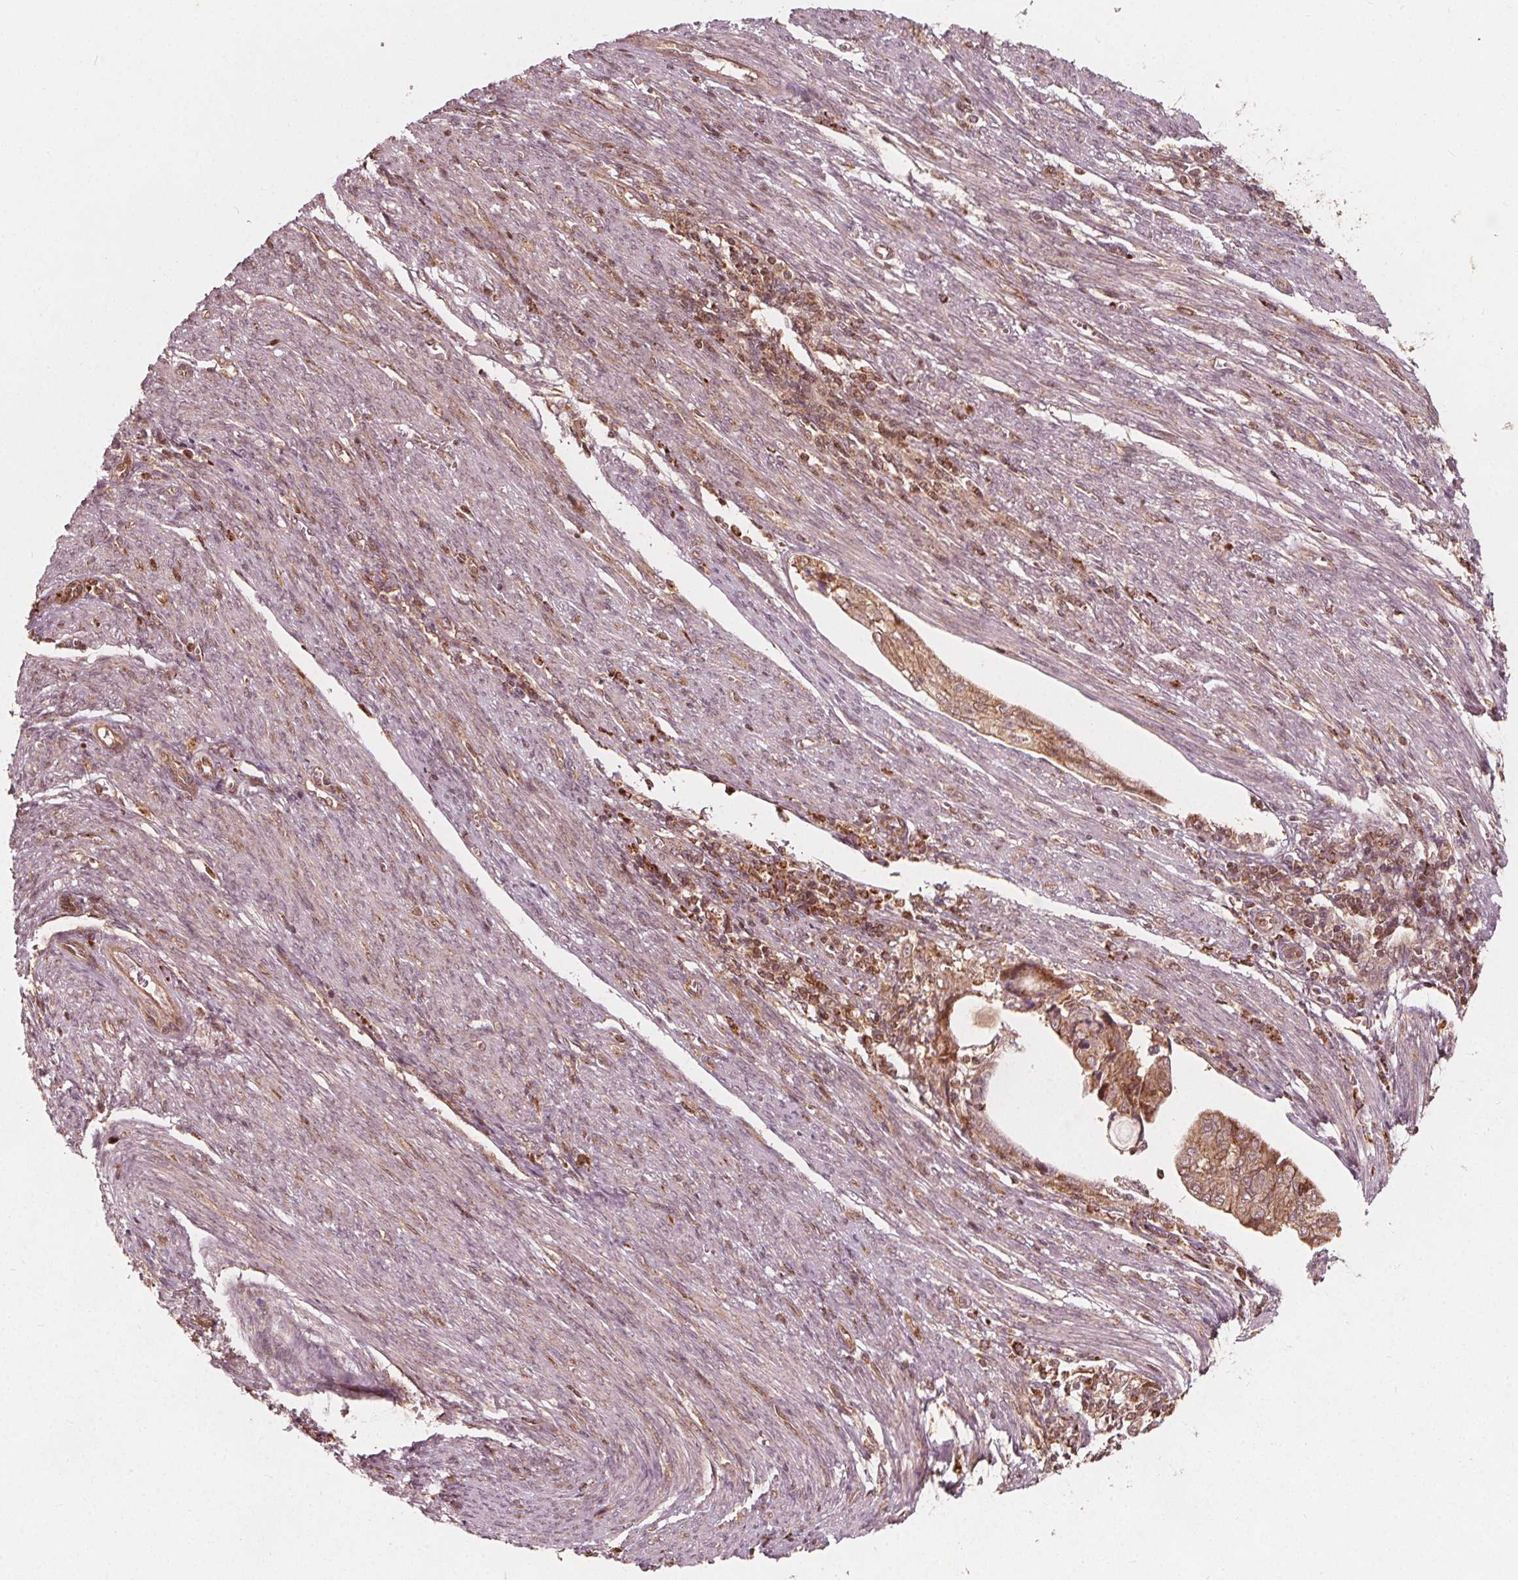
{"staining": {"intensity": "moderate", "quantity": ">75%", "location": "cytoplasmic/membranous"}, "tissue": "endometrial cancer", "cell_type": "Tumor cells", "image_type": "cancer", "snomed": [{"axis": "morphology", "description": "Adenocarcinoma, NOS"}, {"axis": "topography", "description": "Endometrium"}], "caption": "Protein expression analysis of human endometrial adenocarcinoma reveals moderate cytoplasmic/membranous positivity in approximately >75% of tumor cells.", "gene": "AIP", "patient": {"sex": "female", "age": 79}}